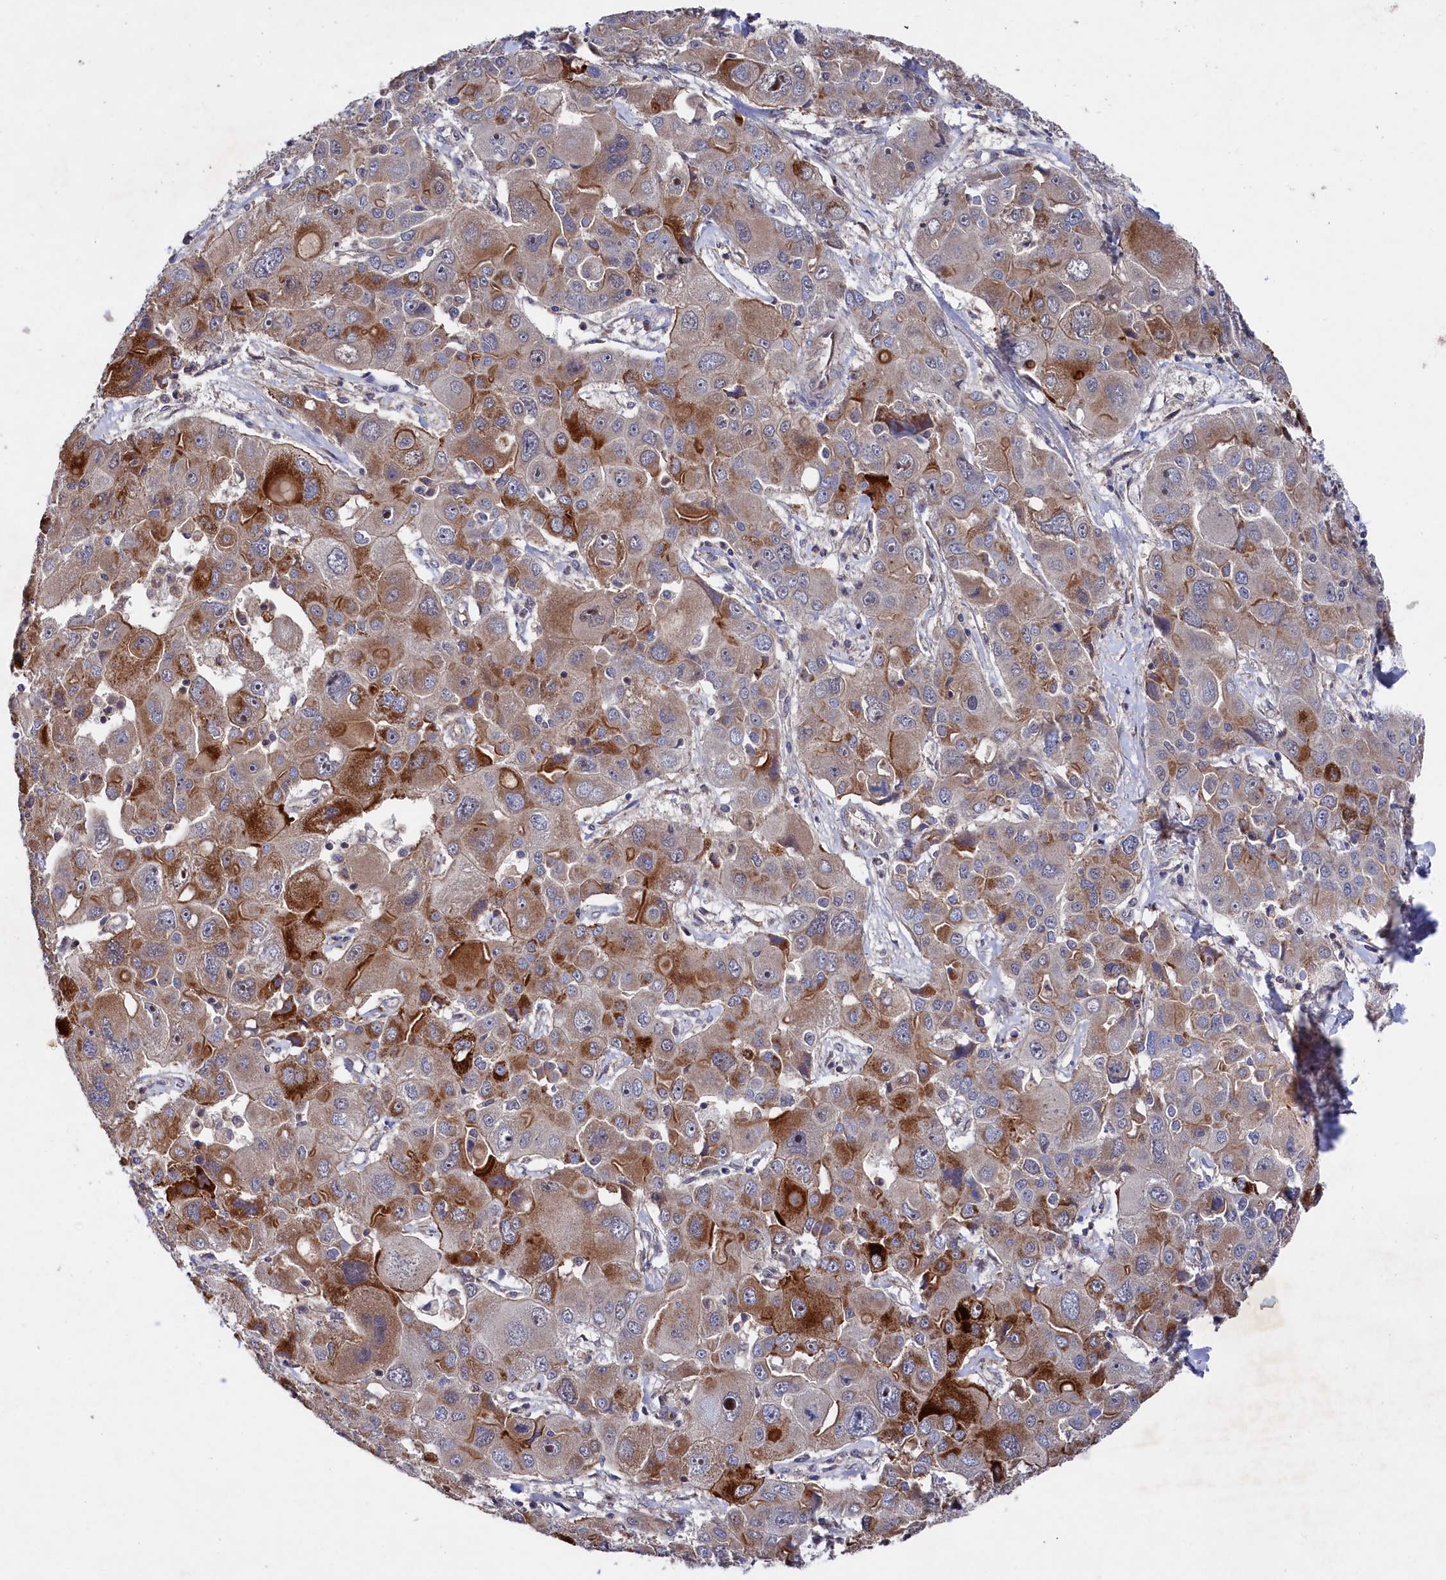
{"staining": {"intensity": "moderate", "quantity": "25%-75%", "location": "cytoplasmic/membranous"}, "tissue": "liver cancer", "cell_type": "Tumor cells", "image_type": "cancer", "snomed": [{"axis": "morphology", "description": "Cholangiocarcinoma"}, {"axis": "topography", "description": "Liver"}], "caption": "Approximately 25%-75% of tumor cells in human liver cancer demonstrate moderate cytoplasmic/membranous protein positivity as visualized by brown immunohistochemical staining.", "gene": "SUPV3L1", "patient": {"sex": "male", "age": 67}}